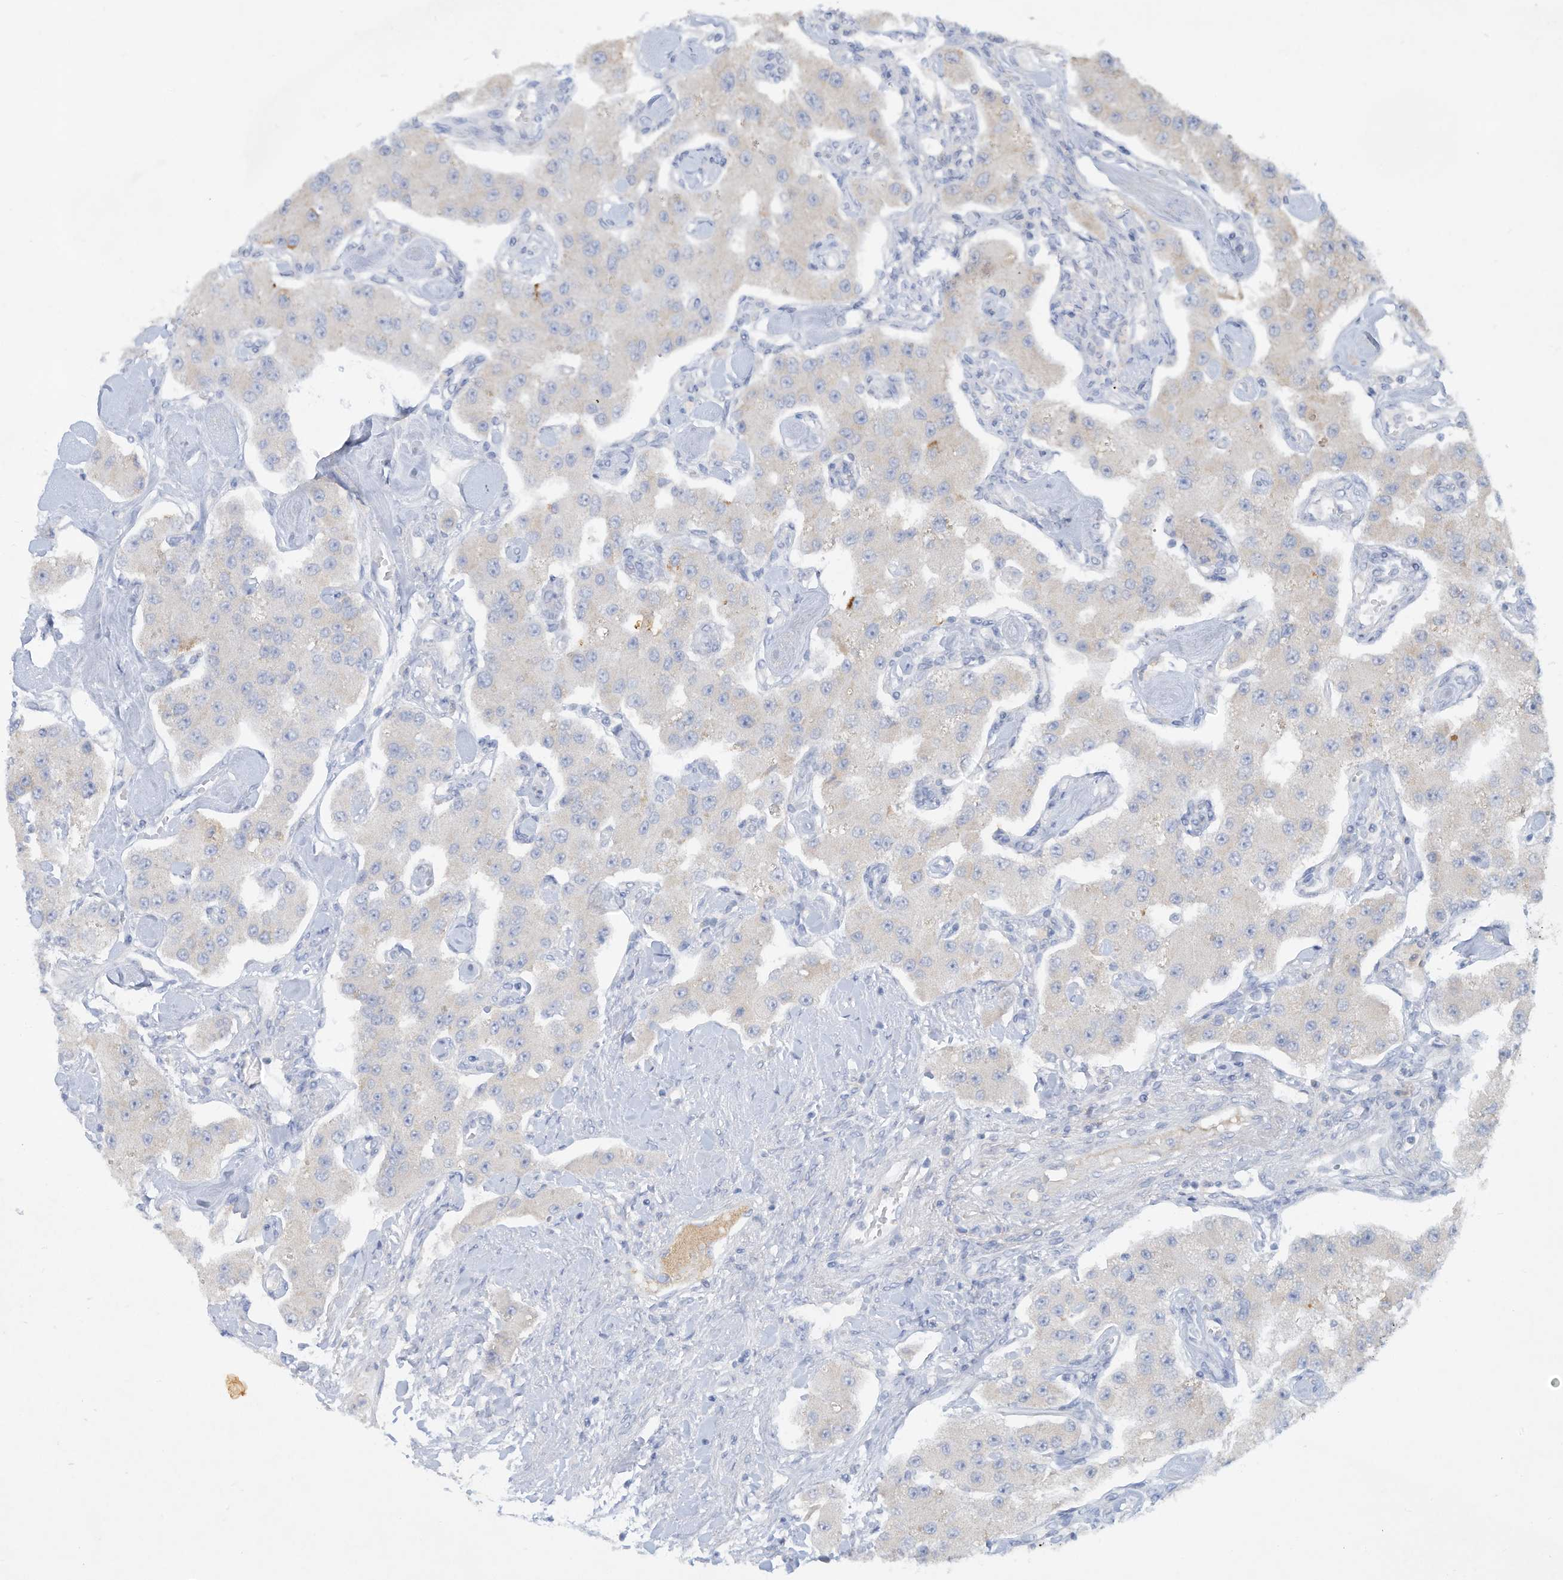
{"staining": {"intensity": "negative", "quantity": "none", "location": "none"}, "tissue": "carcinoid", "cell_type": "Tumor cells", "image_type": "cancer", "snomed": [{"axis": "morphology", "description": "Carcinoid, malignant, NOS"}, {"axis": "topography", "description": "Pancreas"}], "caption": "DAB (3,3'-diaminobenzidine) immunohistochemical staining of human carcinoid (malignant) exhibits no significant staining in tumor cells.", "gene": "HAS3", "patient": {"sex": "male", "age": 41}}